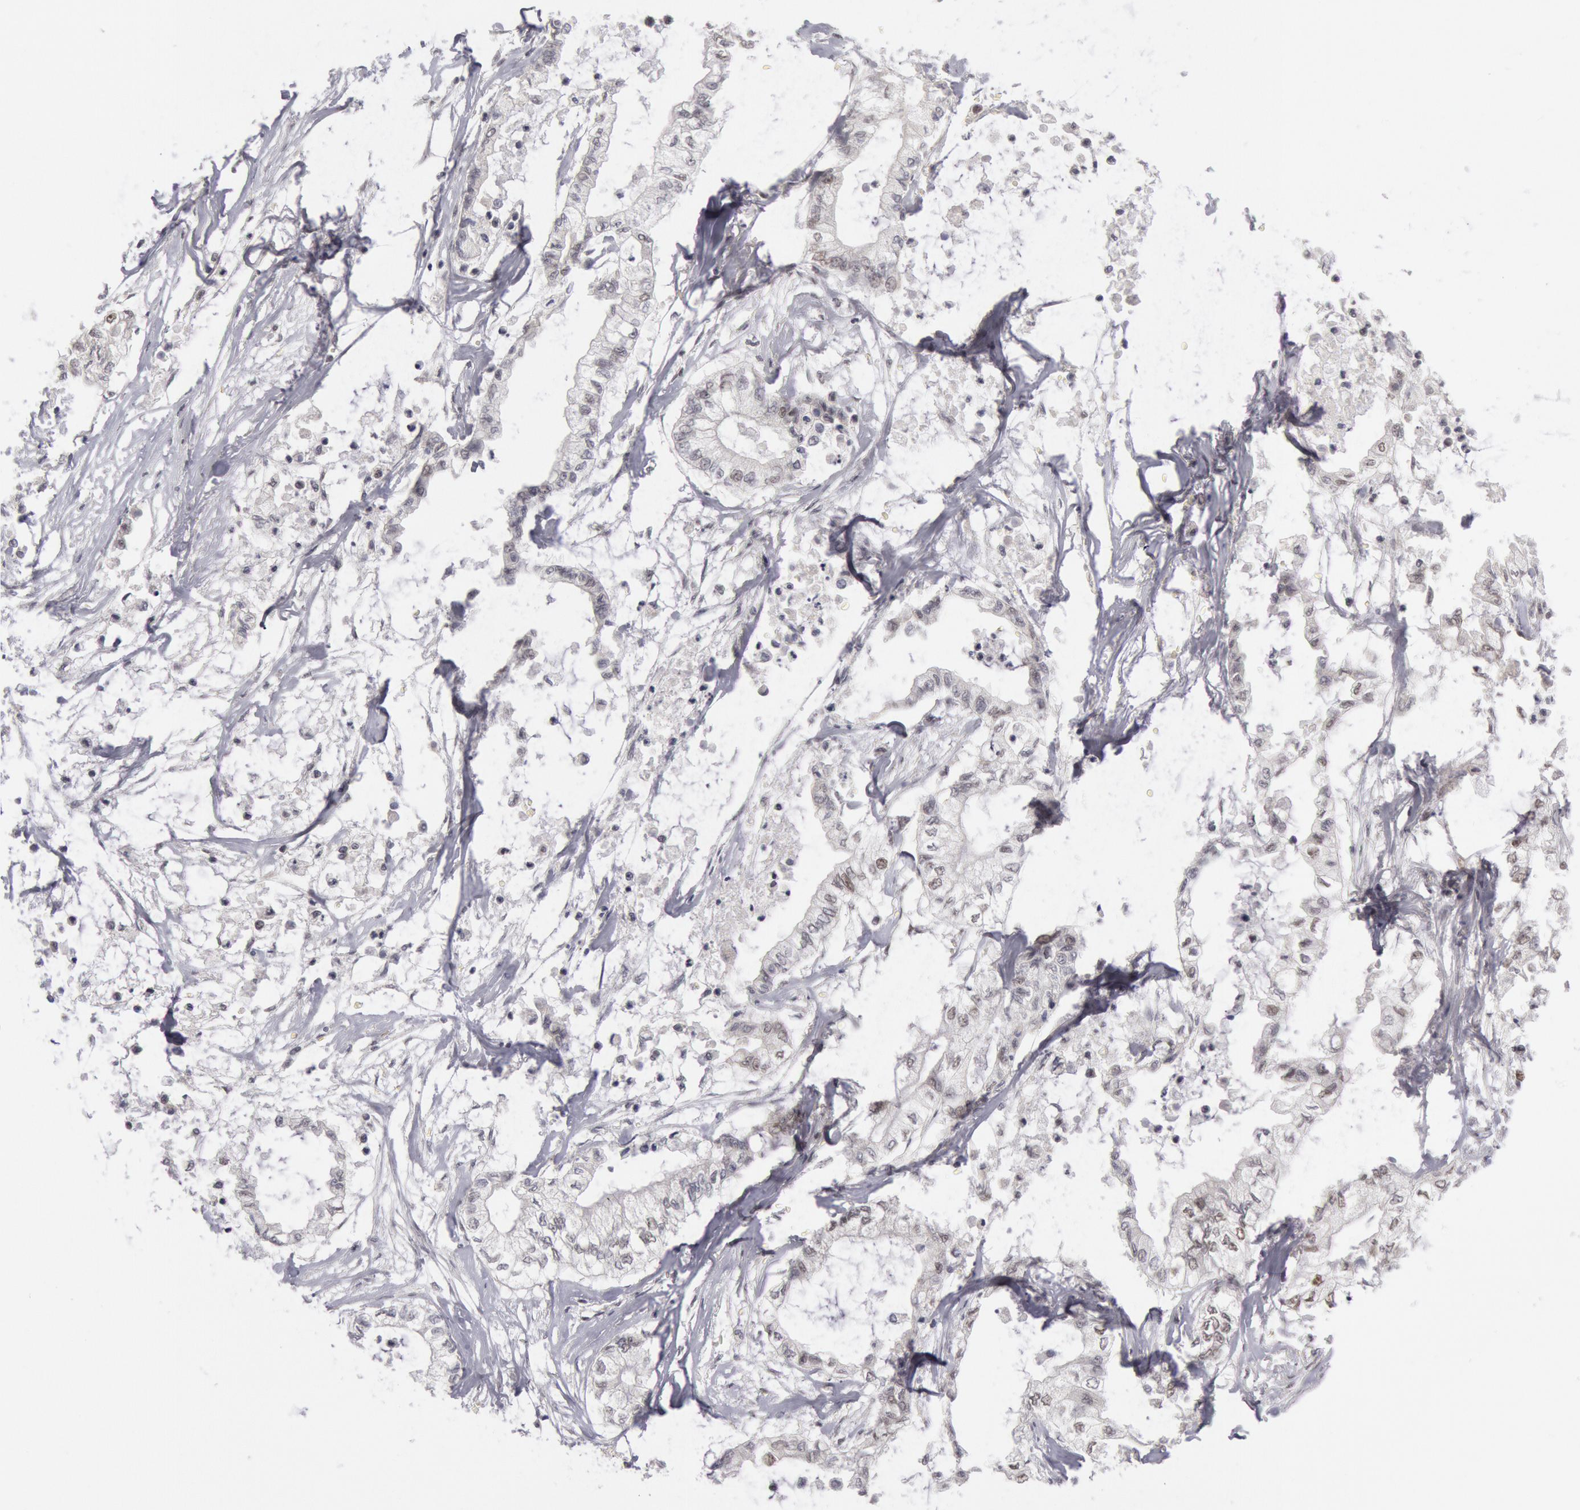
{"staining": {"intensity": "weak", "quantity": "<25%", "location": "nuclear"}, "tissue": "pancreatic cancer", "cell_type": "Tumor cells", "image_type": "cancer", "snomed": [{"axis": "morphology", "description": "Adenocarcinoma, NOS"}, {"axis": "topography", "description": "Pancreas"}], "caption": "Immunohistochemistry photomicrograph of neoplastic tissue: human adenocarcinoma (pancreatic) stained with DAB (3,3'-diaminobenzidine) reveals no significant protein staining in tumor cells.", "gene": "PPP4R3B", "patient": {"sex": "male", "age": 79}}